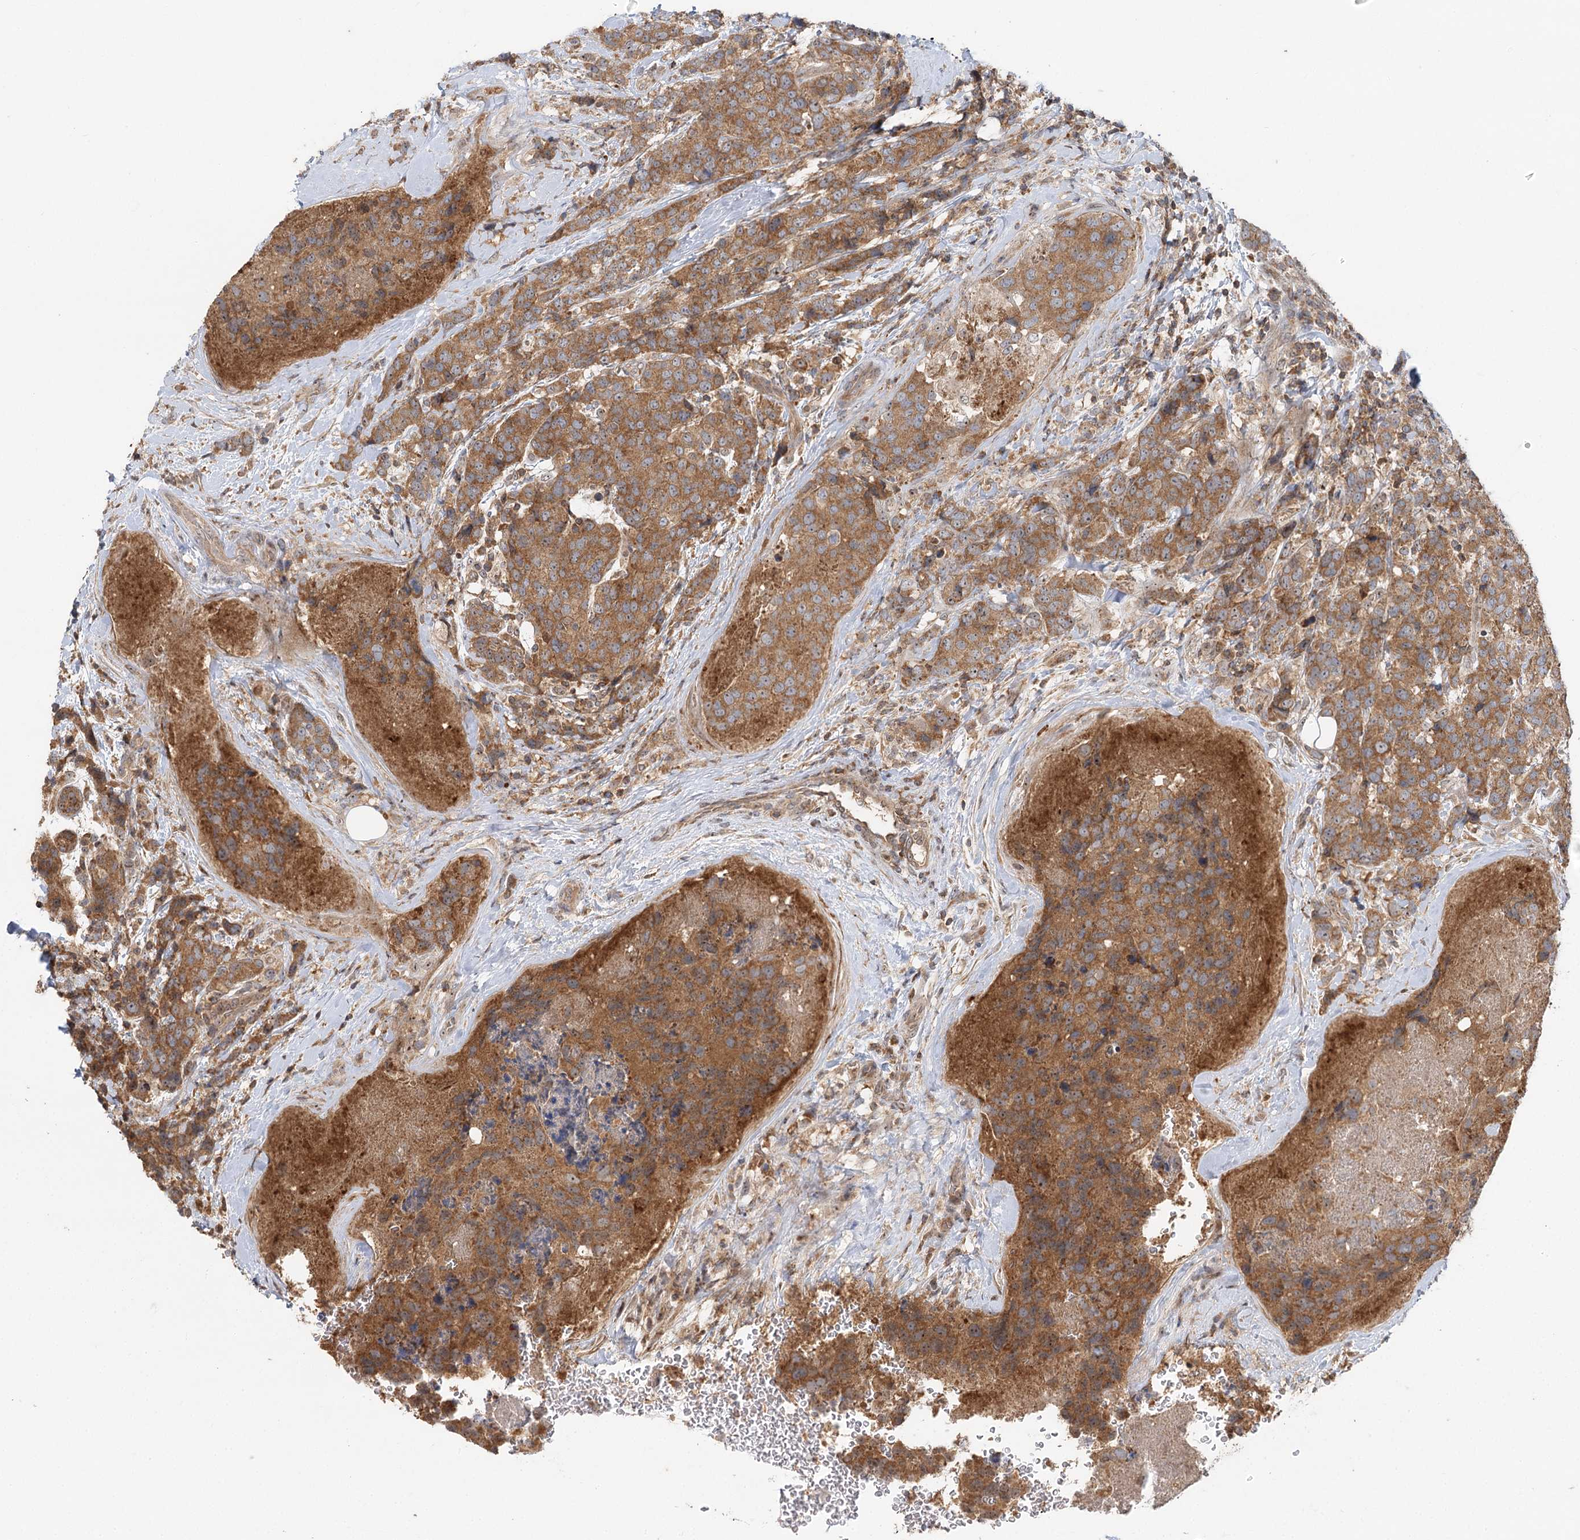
{"staining": {"intensity": "moderate", "quantity": ">75%", "location": "cytoplasmic/membranous,nuclear"}, "tissue": "breast cancer", "cell_type": "Tumor cells", "image_type": "cancer", "snomed": [{"axis": "morphology", "description": "Lobular carcinoma"}, {"axis": "topography", "description": "Breast"}], "caption": "This is an image of IHC staining of lobular carcinoma (breast), which shows moderate positivity in the cytoplasmic/membranous and nuclear of tumor cells.", "gene": "RAPGEF6", "patient": {"sex": "female", "age": 59}}